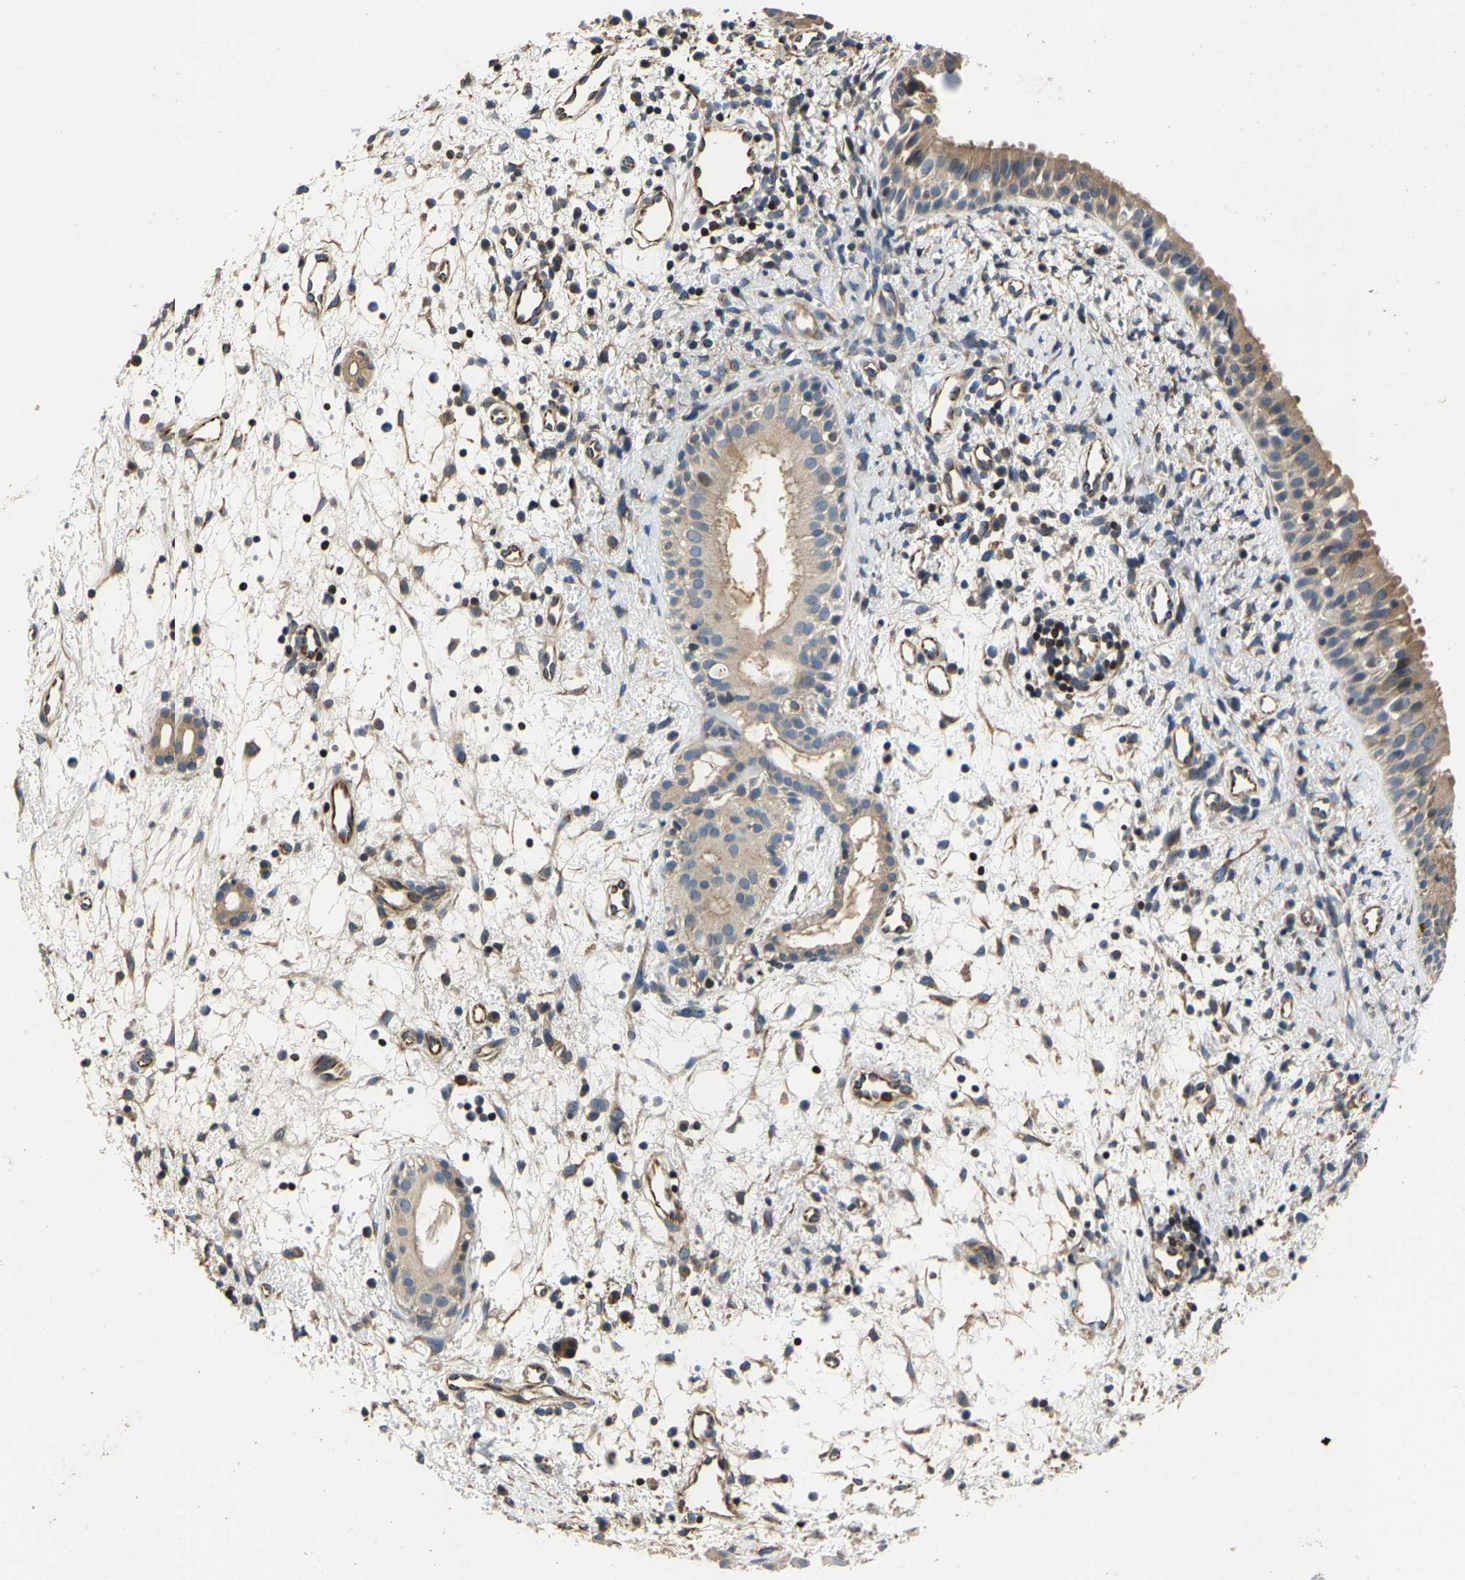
{"staining": {"intensity": "weak", "quantity": ">75%", "location": "cytoplasmic/membranous"}, "tissue": "nasopharynx", "cell_type": "Respiratory epithelial cells", "image_type": "normal", "snomed": [{"axis": "morphology", "description": "Normal tissue, NOS"}, {"axis": "topography", "description": "Nasopharynx"}], "caption": "IHC of unremarkable human nasopharynx demonstrates low levels of weak cytoplasmic/membranous expression in about >75% of respiratory epithelial cells.", "gene": "AGBL3", "patient": {"sex": "male", "age": 22}}